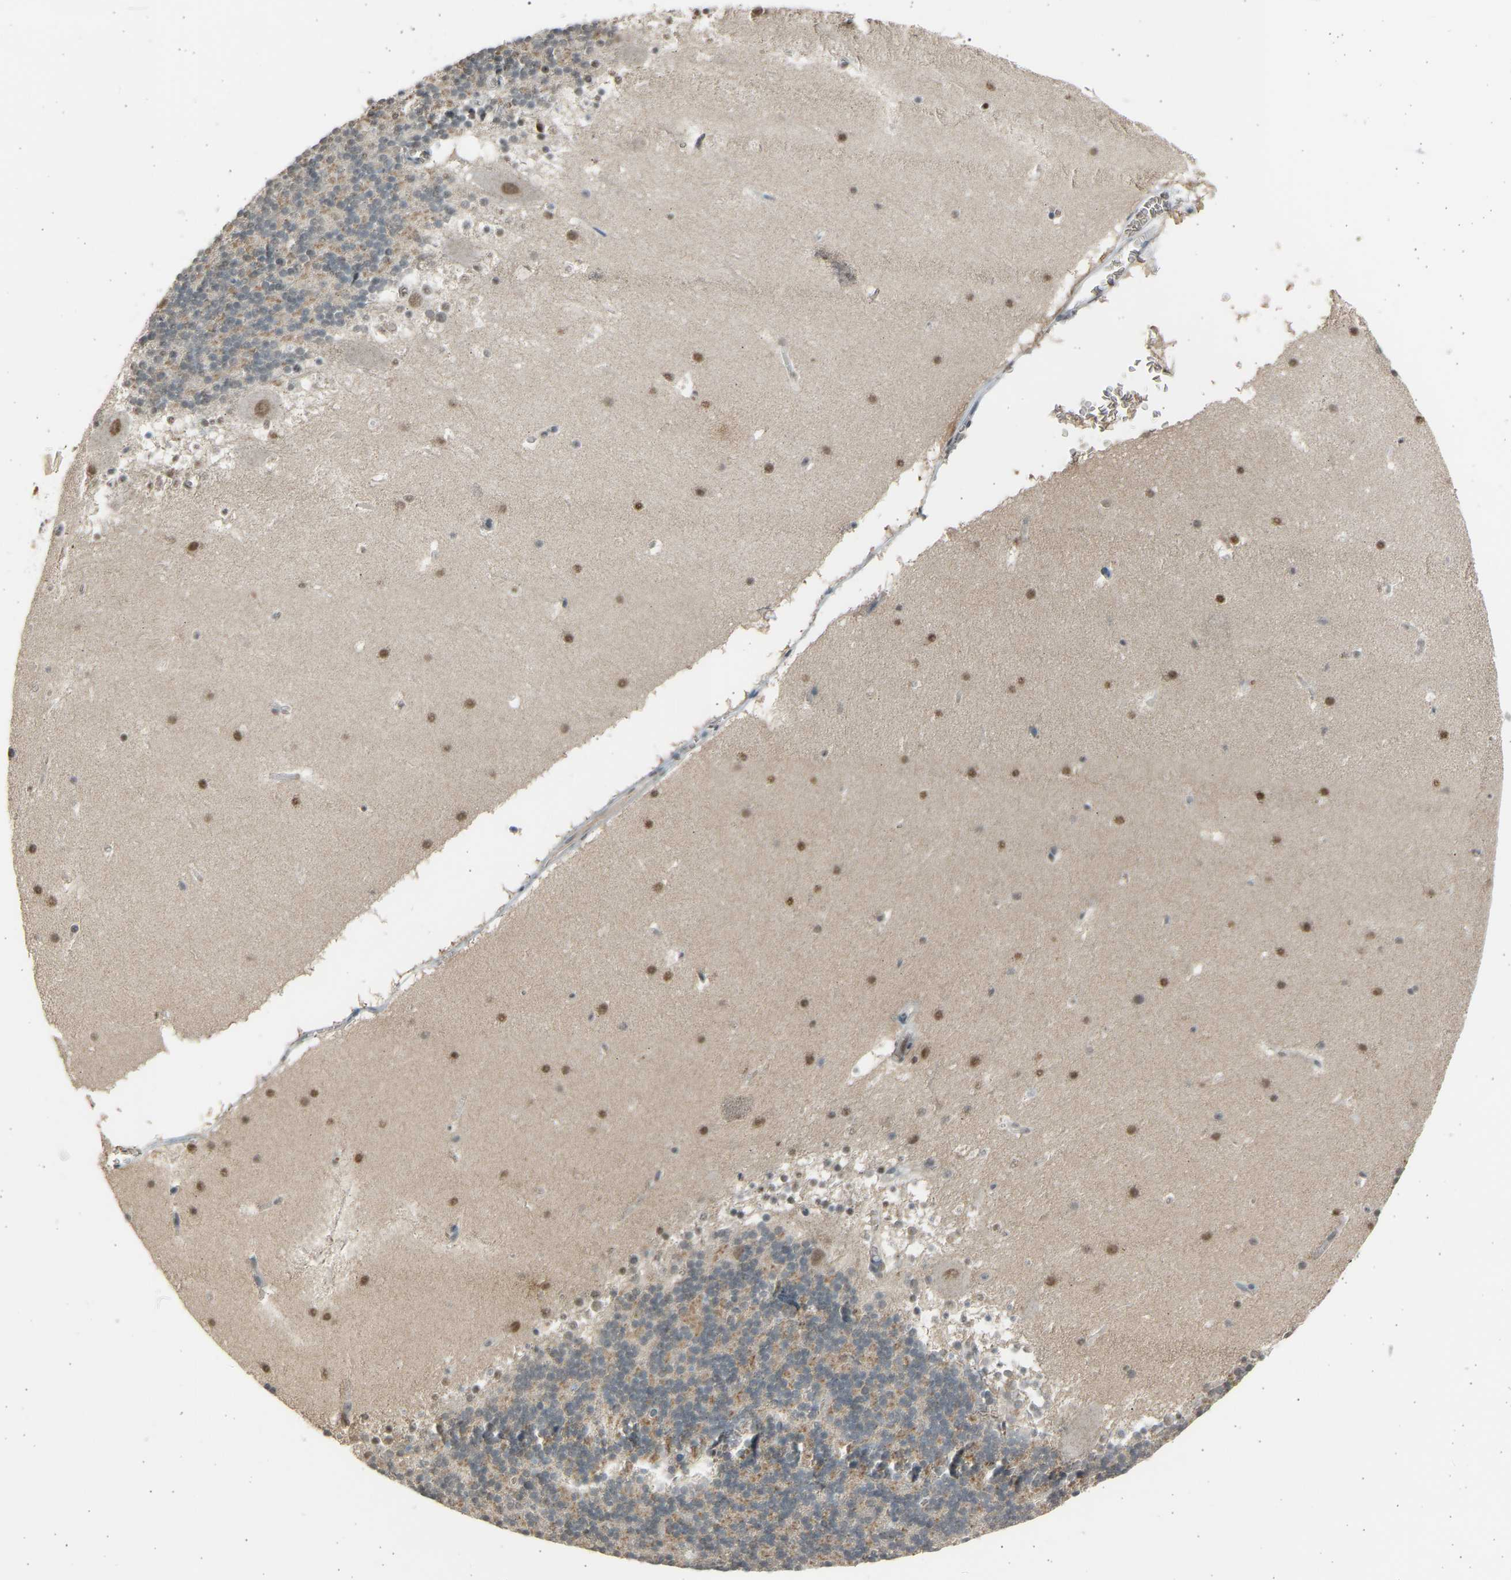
{"staining": {"intensity": "weak", "quantity": "25%-75%", "location": "nuclear"}, "tissue": "cerebellum", "cell_type": "Cells in granular layer", "image_type": "normal", "snomed": [{"axis": "morphology", "description": "Normal tissue, NOS"}, {"axis": "topography", "description": "Cerebellum"}], "caption": "Cells in granular layer demonstrate low levels of weak nuclear expression in about 25%-75% of cells in unremarkable human cerebellum. (DAB (3,3'-diaminobenzidine) IHC with brightfield microscopy, high magnification).", "gene": "BIRC2", "patient": {"sex": "male", "age": 45}}